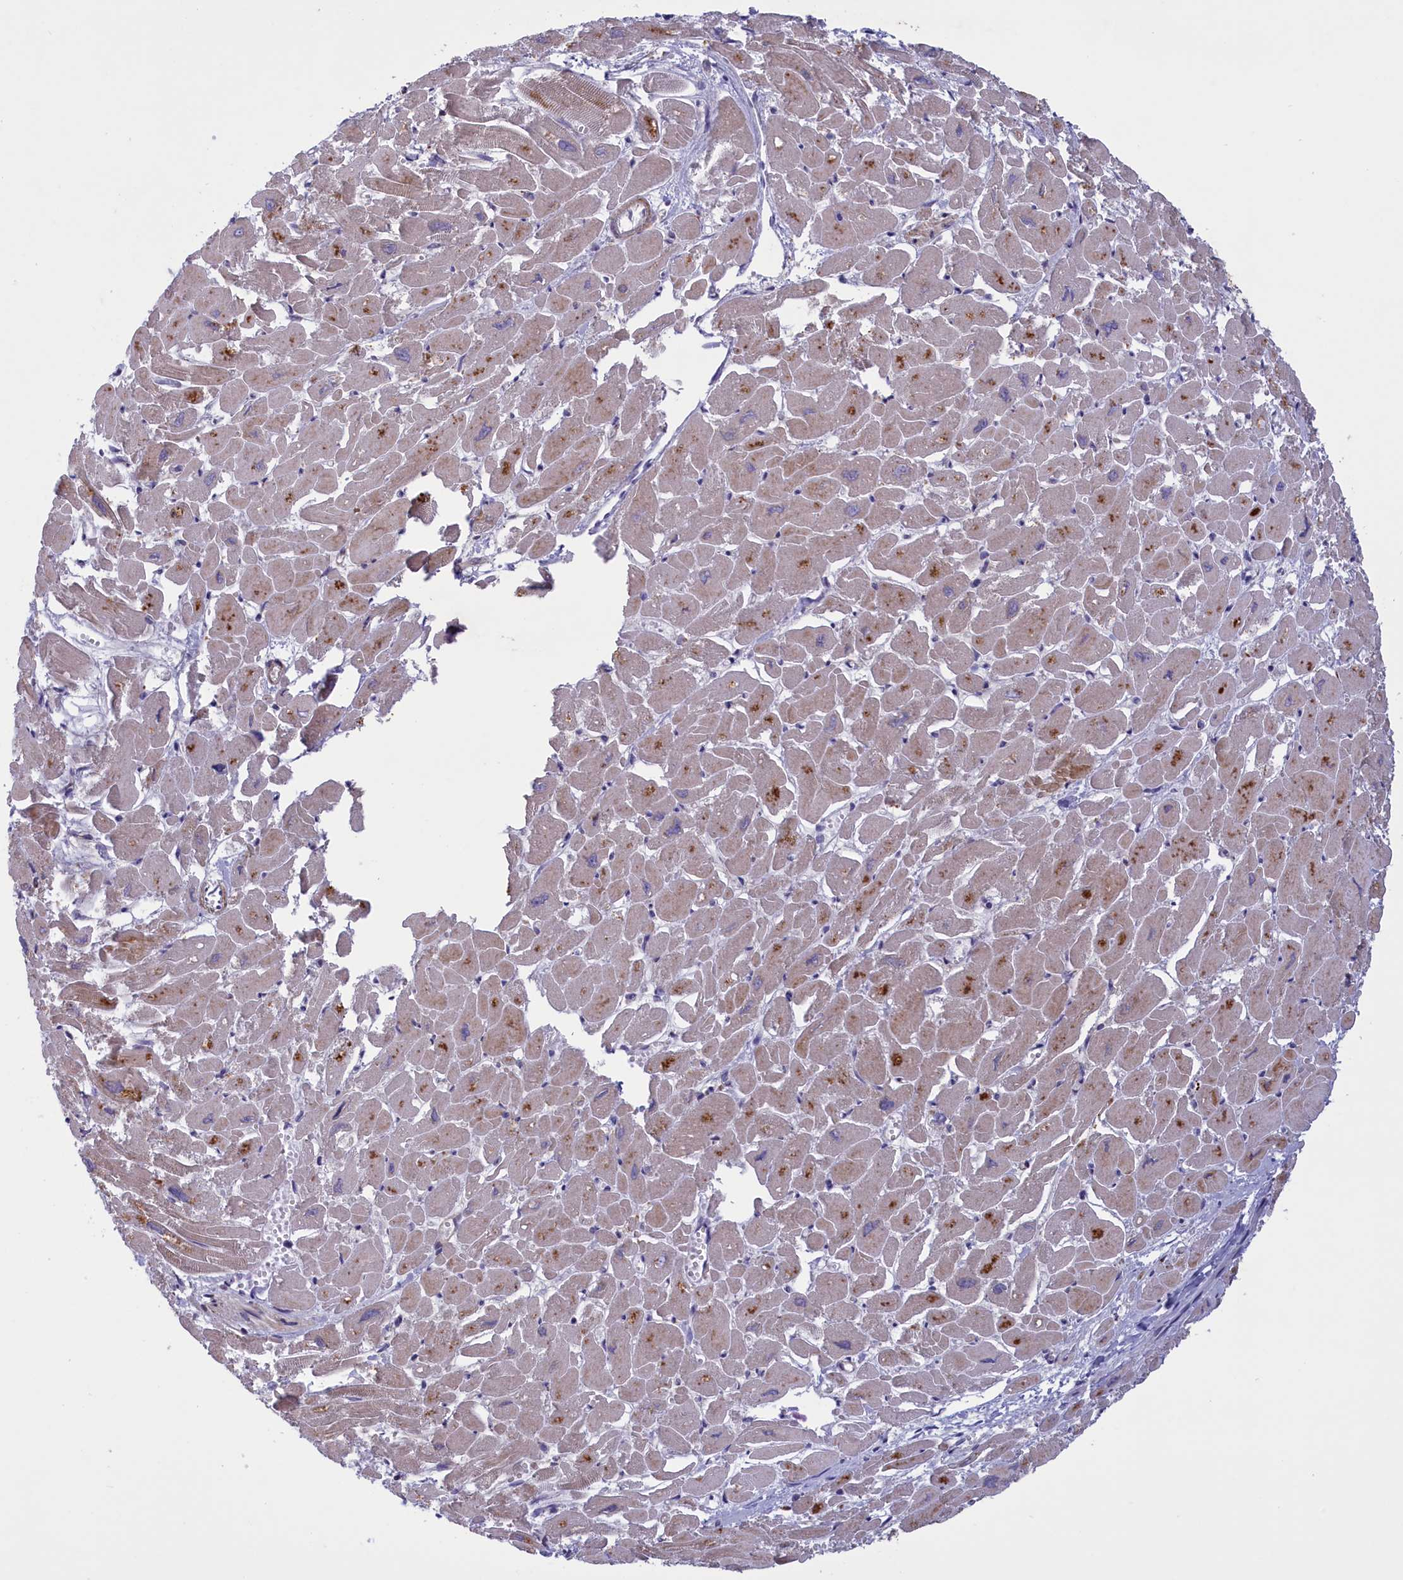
{"staining": {"intensity": "moderate", "quantity": "25%-75%", "location": "cytoplasmic/membranous"}, "tissue": "heart muscle", "cell_type": "Cardiomyocytes", "image_type": "normal", "snomed": [{"axis": "morphology", "description": "Normal tissue, NOS"}, {"axis": "topography", "description": "Heart"}], "caption": "This histopathology image shows IHC staining of benign heart muscle, with medium moderate cytoplasmic/membranous staining in about 25%-75% of cardiomyocytes.", "gene": "CORO2A", "patient": {"sex": "male", "age": 54}}